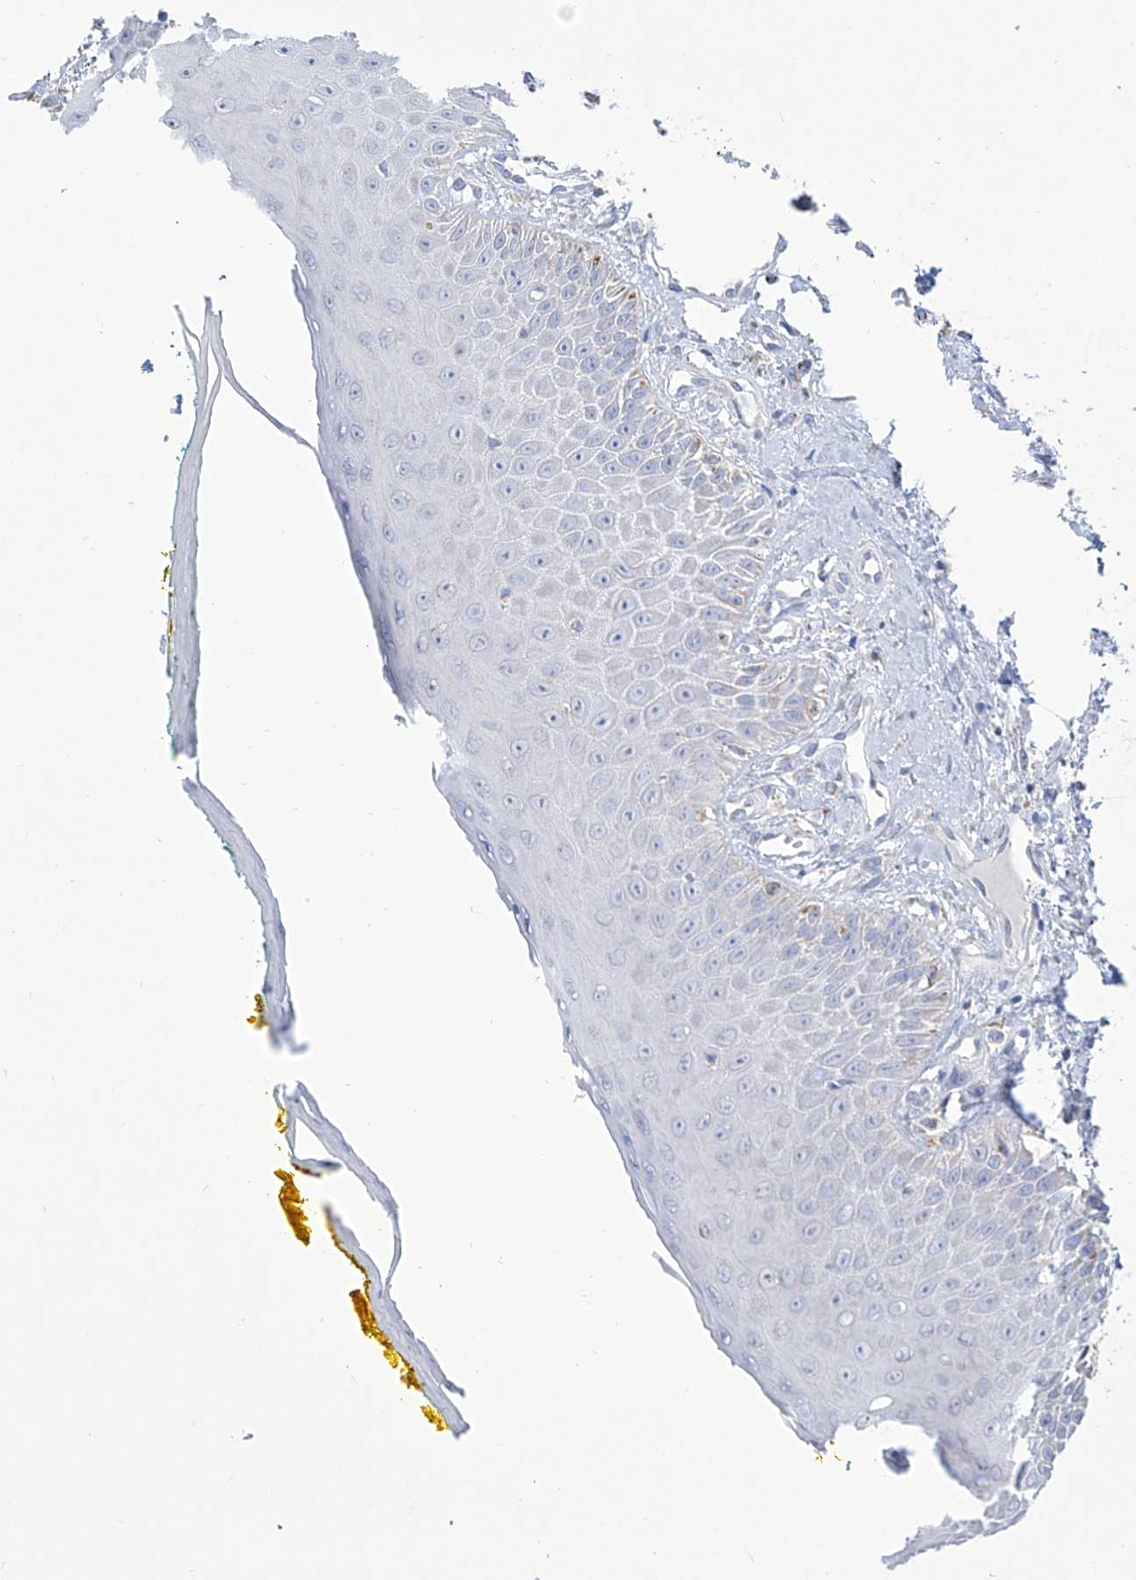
{"staining": {"intensity": "weak", "quantity": "<25%", "location": "cytoplasmic/membranous"}, "tissue": "oral mucosa", "cell_type": "Squamous epithelial cells", "image_type": "normal", "snomed": [{"axis": "morphology", "description": "Normal tissue, NOS"}, {"axis": "topography", "description": "Oral tissue"}], "caption": "DAB (3,3'-diaminobenzidine) immunohistochemical staining of unremarkable oral mucosa displays no significant expression in squamous epithelial cells. Nuclei are stained in blue.", "gene": "ALDH6A1", "patient": {"sex": "female", "age": 70}}